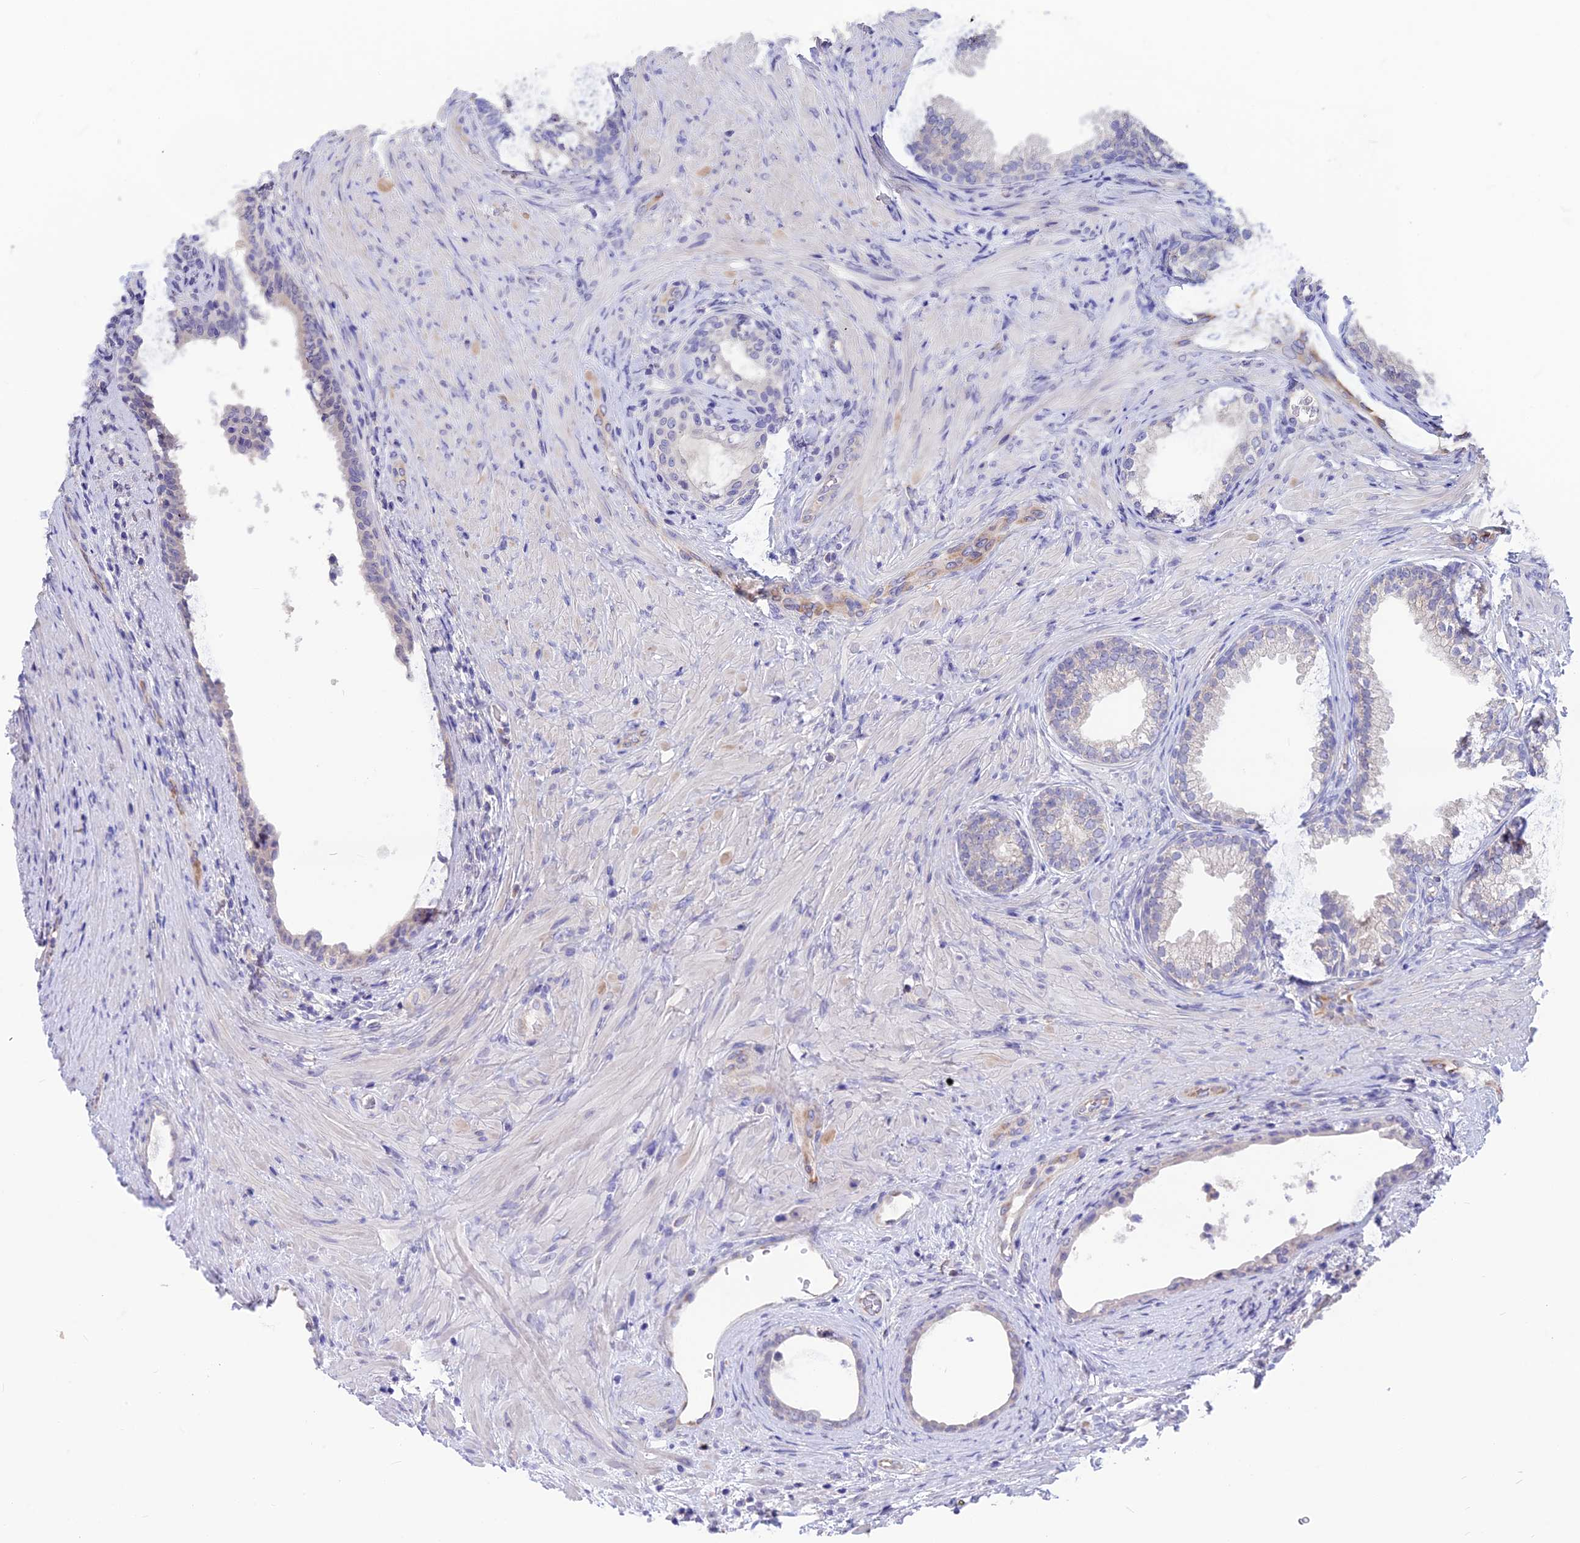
{"staining": {"intensity": "negative", "quantity": "none", "location": "none"}, "tissue": "prostate", "cell_type": "Glandular cells", "image_type": "normal", "snomed": [{"axis": "morphology", "description": "Normal tissue, NOS"}, {"axis": "topography", "description": "Prostate"}], "caption": "Immunohistochemical staining of normal human prostate displays no significant expression in glandular cells. (DAB IHC, high magnification).", "gene": "SNTN", "patient": {"sex": "male", "age": 76}}